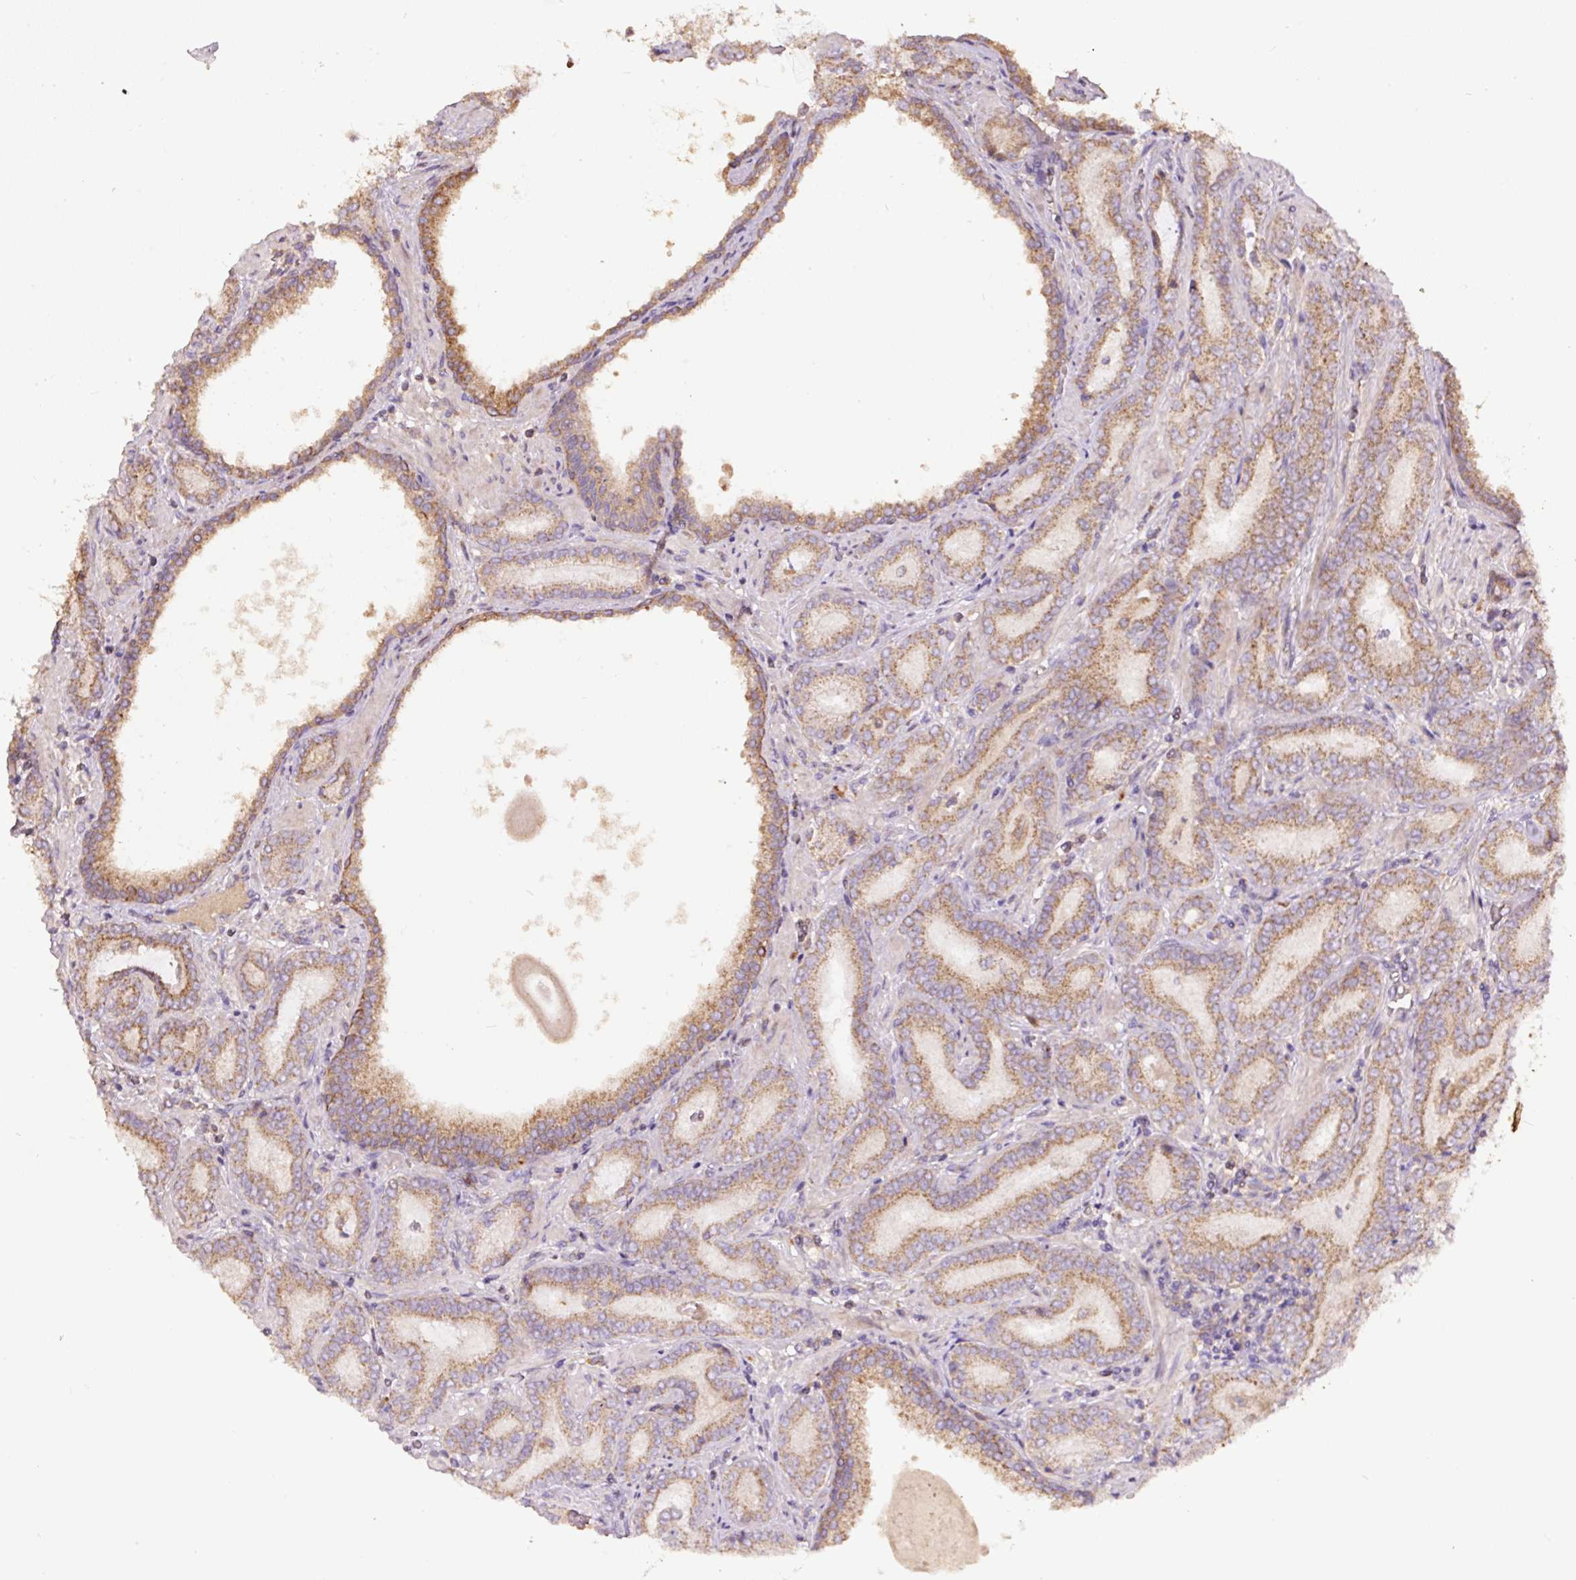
{"staining": {"intensity": "moderate", "quantity": ">75%", "location": "cytoplasmic/membranous"}, "tissue": "prostate cancer", "cell_type": "Tumor cells", "image_type": "cancer", "snomed": [{"axis": "morphology", "description": "Adenocarcinoma, High grade"}, {"axis": "topography", "description": "Prostate"}], "caption": "Human high-grade adenocarcinoma (prostate) stained with a protein marker demonstrates moderate staining in tumor cells.", "gene": "DAPK1", "patient": {"sex": "male", "age": 72}}